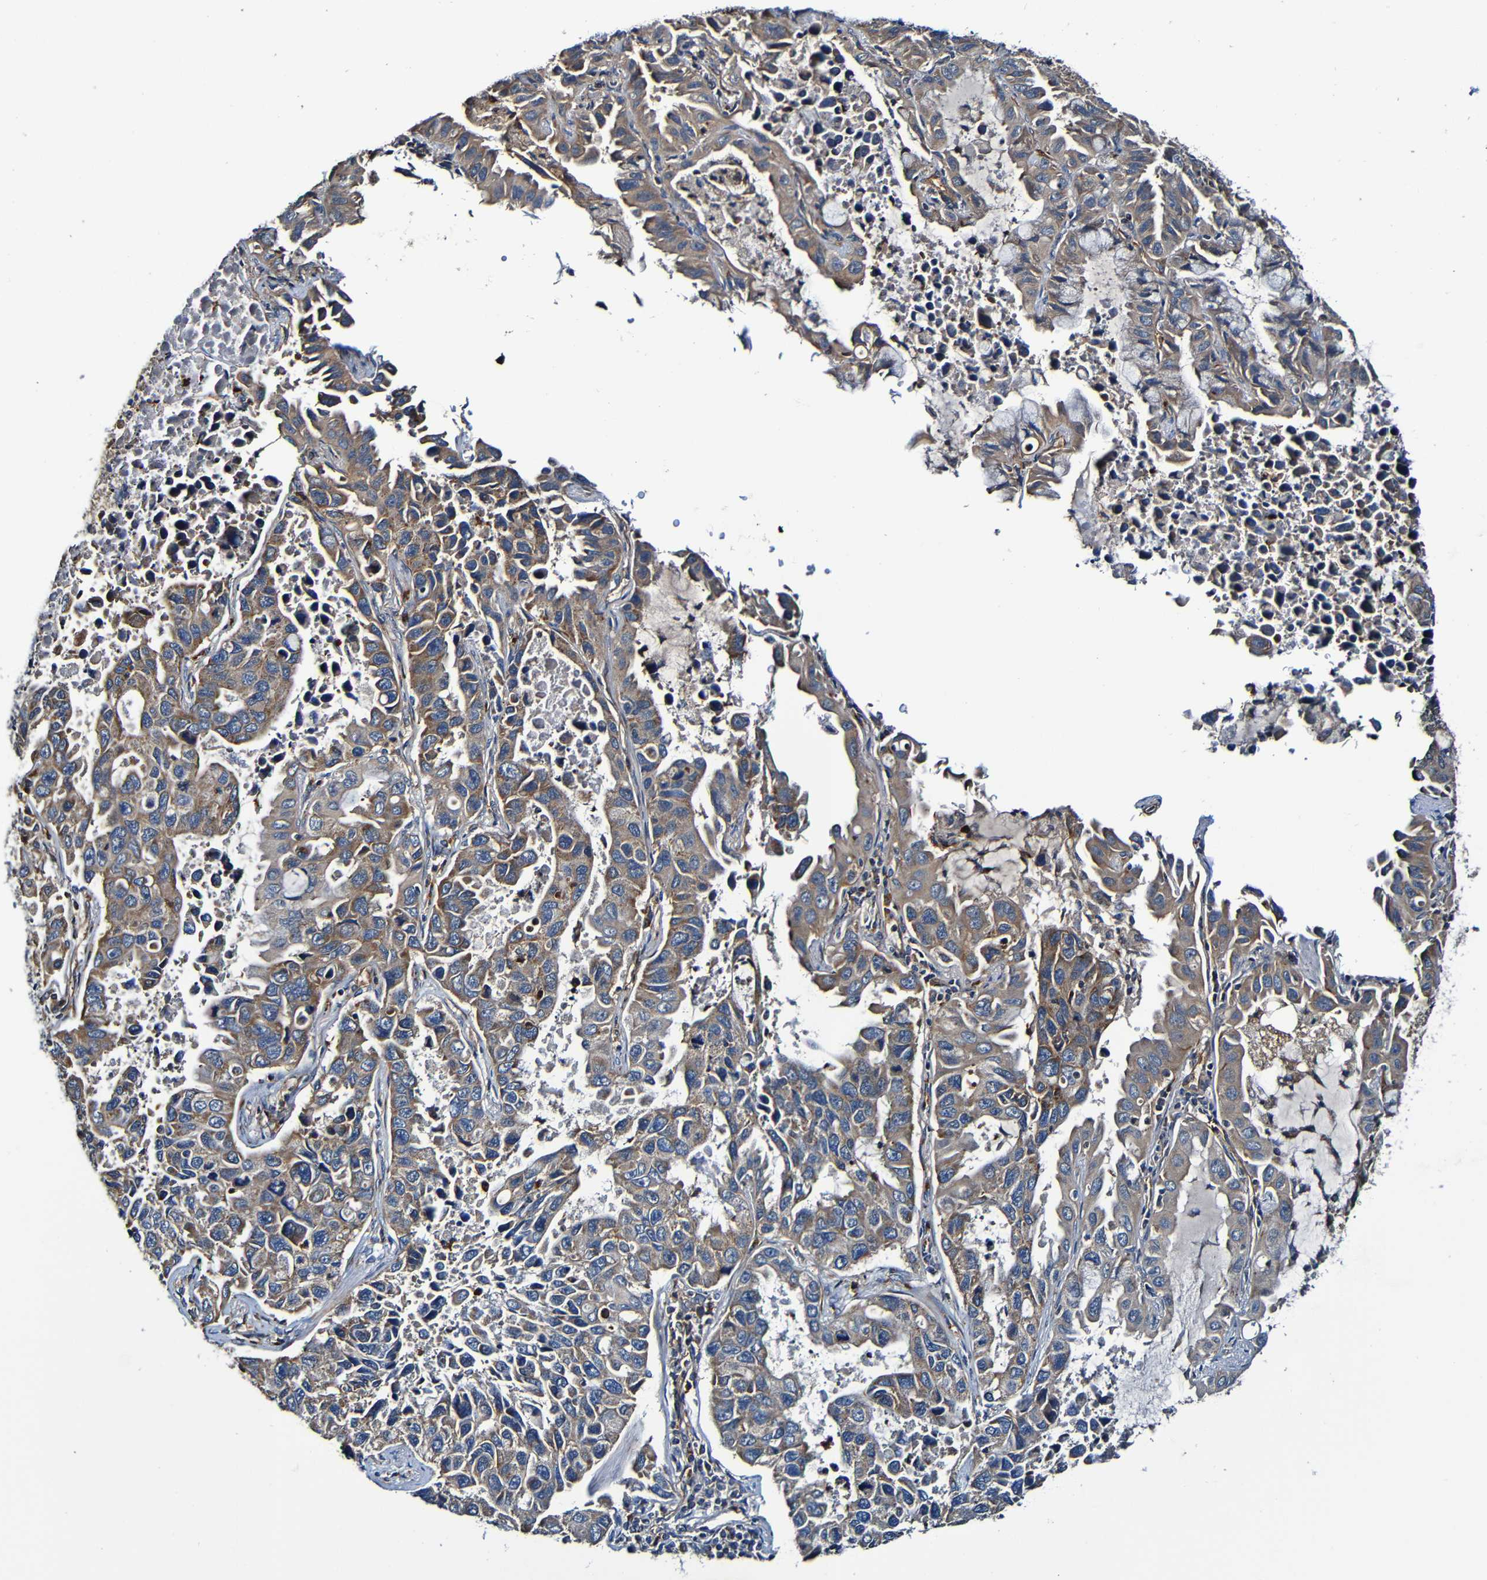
{"staining": {"intensity": "moderate", "quantity": ">75%", "location": "cytoplasmic/membranous"}, "tissue": "lung cancer", "cell_type": "Tumor cells", "image_type": "cancer", "snomed": [{"axis": "morphology", "description": "Adenocarcinoma, NOS"}, {"axis": "topography", "description": "Lung"}], "caption": "Immunohistochemistry (IHC) photomicrograph of neoplastic tissue: lung cancer stained using immunohistochemistry (IHC) displays medium levels of moderate protein expression localized specifically in the cytoplasmic/membranous of tumor cells, appearing as a cytoplasmic/membranous brown color.", "gene": "ADAM15", "patient": {"sex": "male", "age": 64}}